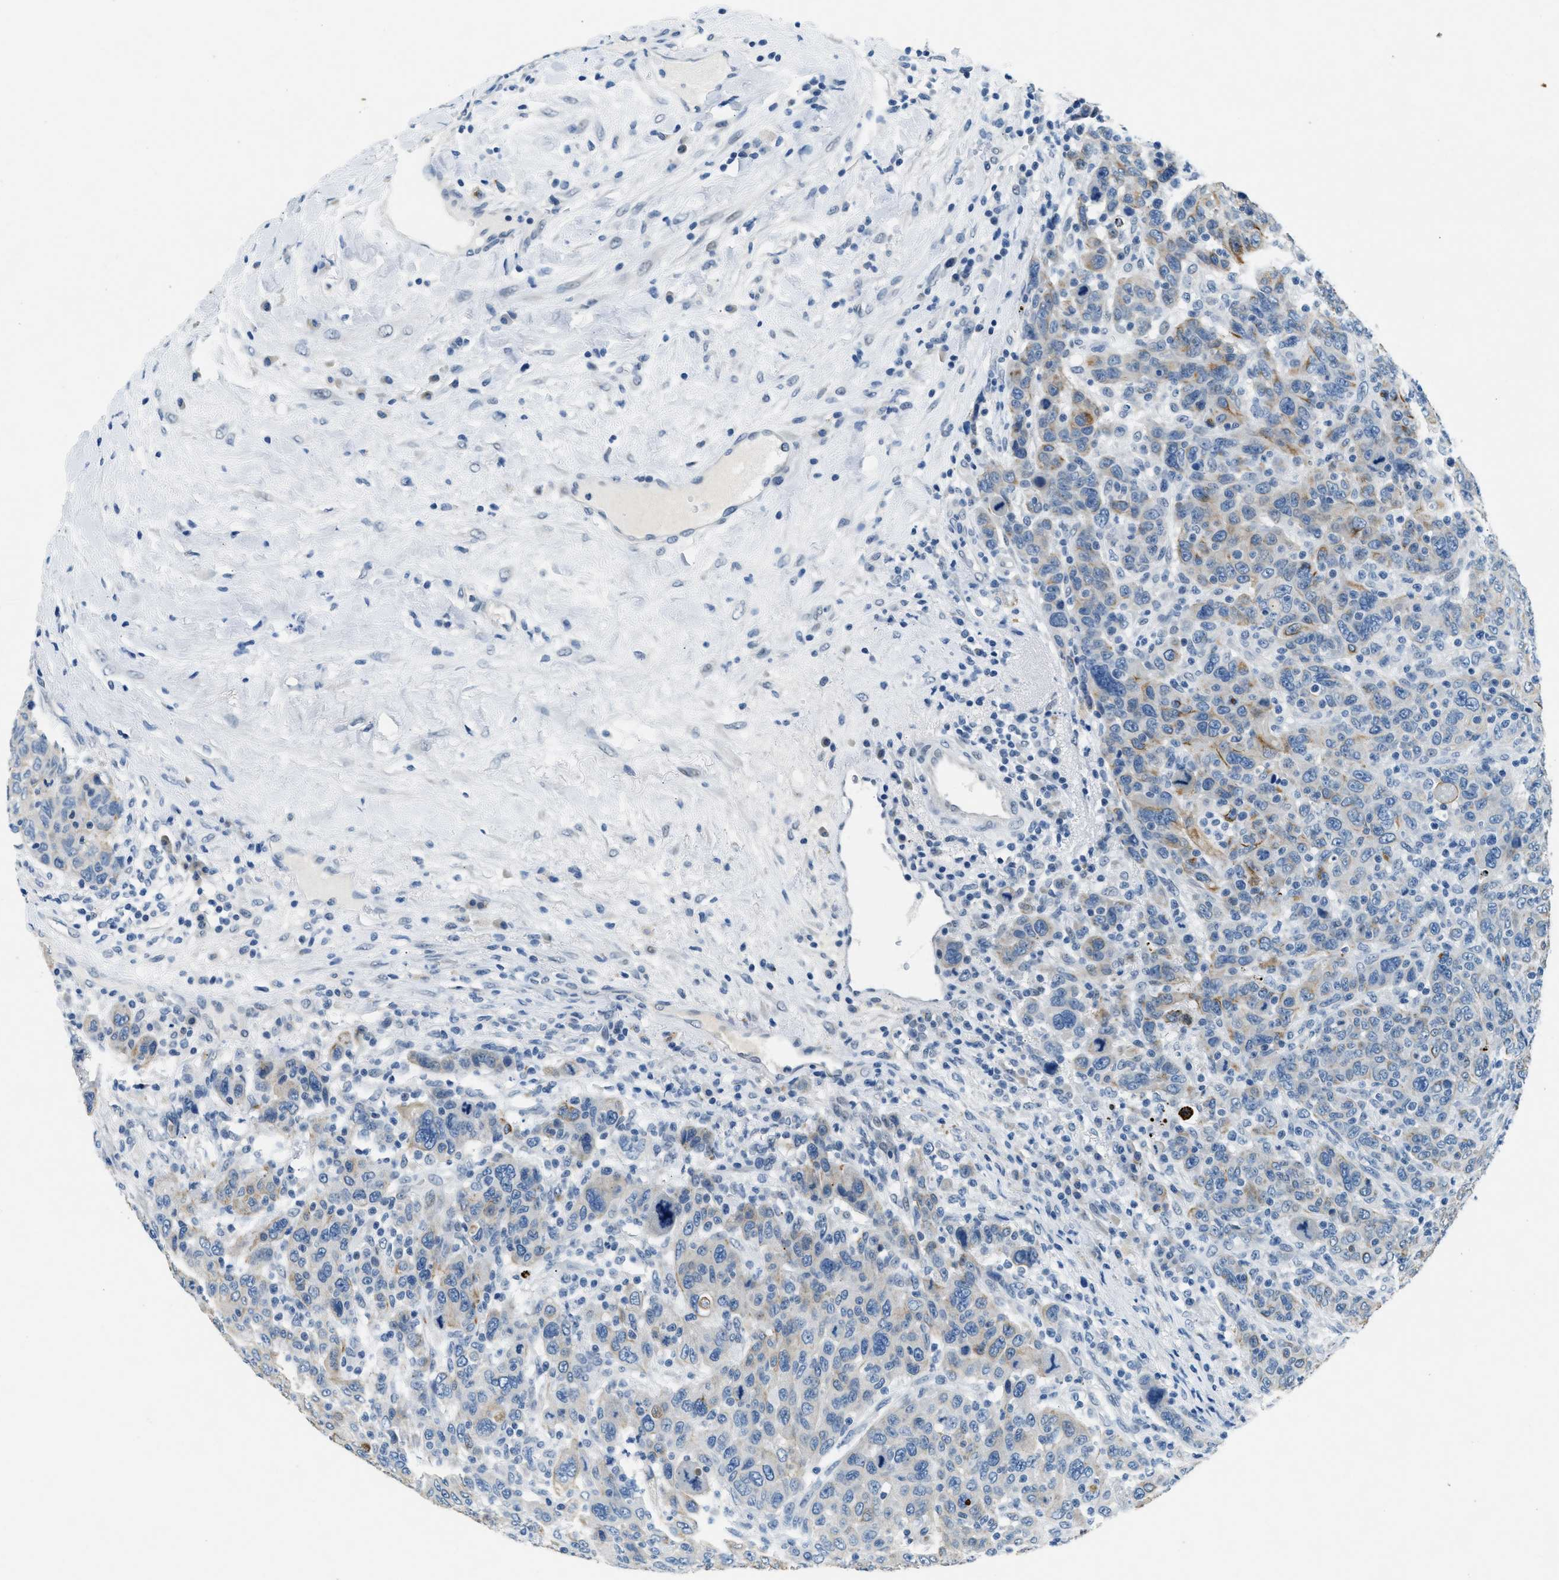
{"staining": {"intensity": "weak", "quantity": "25%-75%", "location": "cytoplasmic/membranous"}, "tissue": "breast cancer", "cell_type": "Tumor cells", "image_type": "cancer", "snomed": [{"axis": "morphology", "description": "Duct carcinoma"}, {"axis": "topography", "description": "Breast"}], "caption": "Brown immunohistochemical staining in human breast cancer shows weak cytoplasmic/membranous positivity in approximately 25%-75% of tumor cells.", "gene": "CFAP20", "patient": {"sex": "female", "age": 37}}